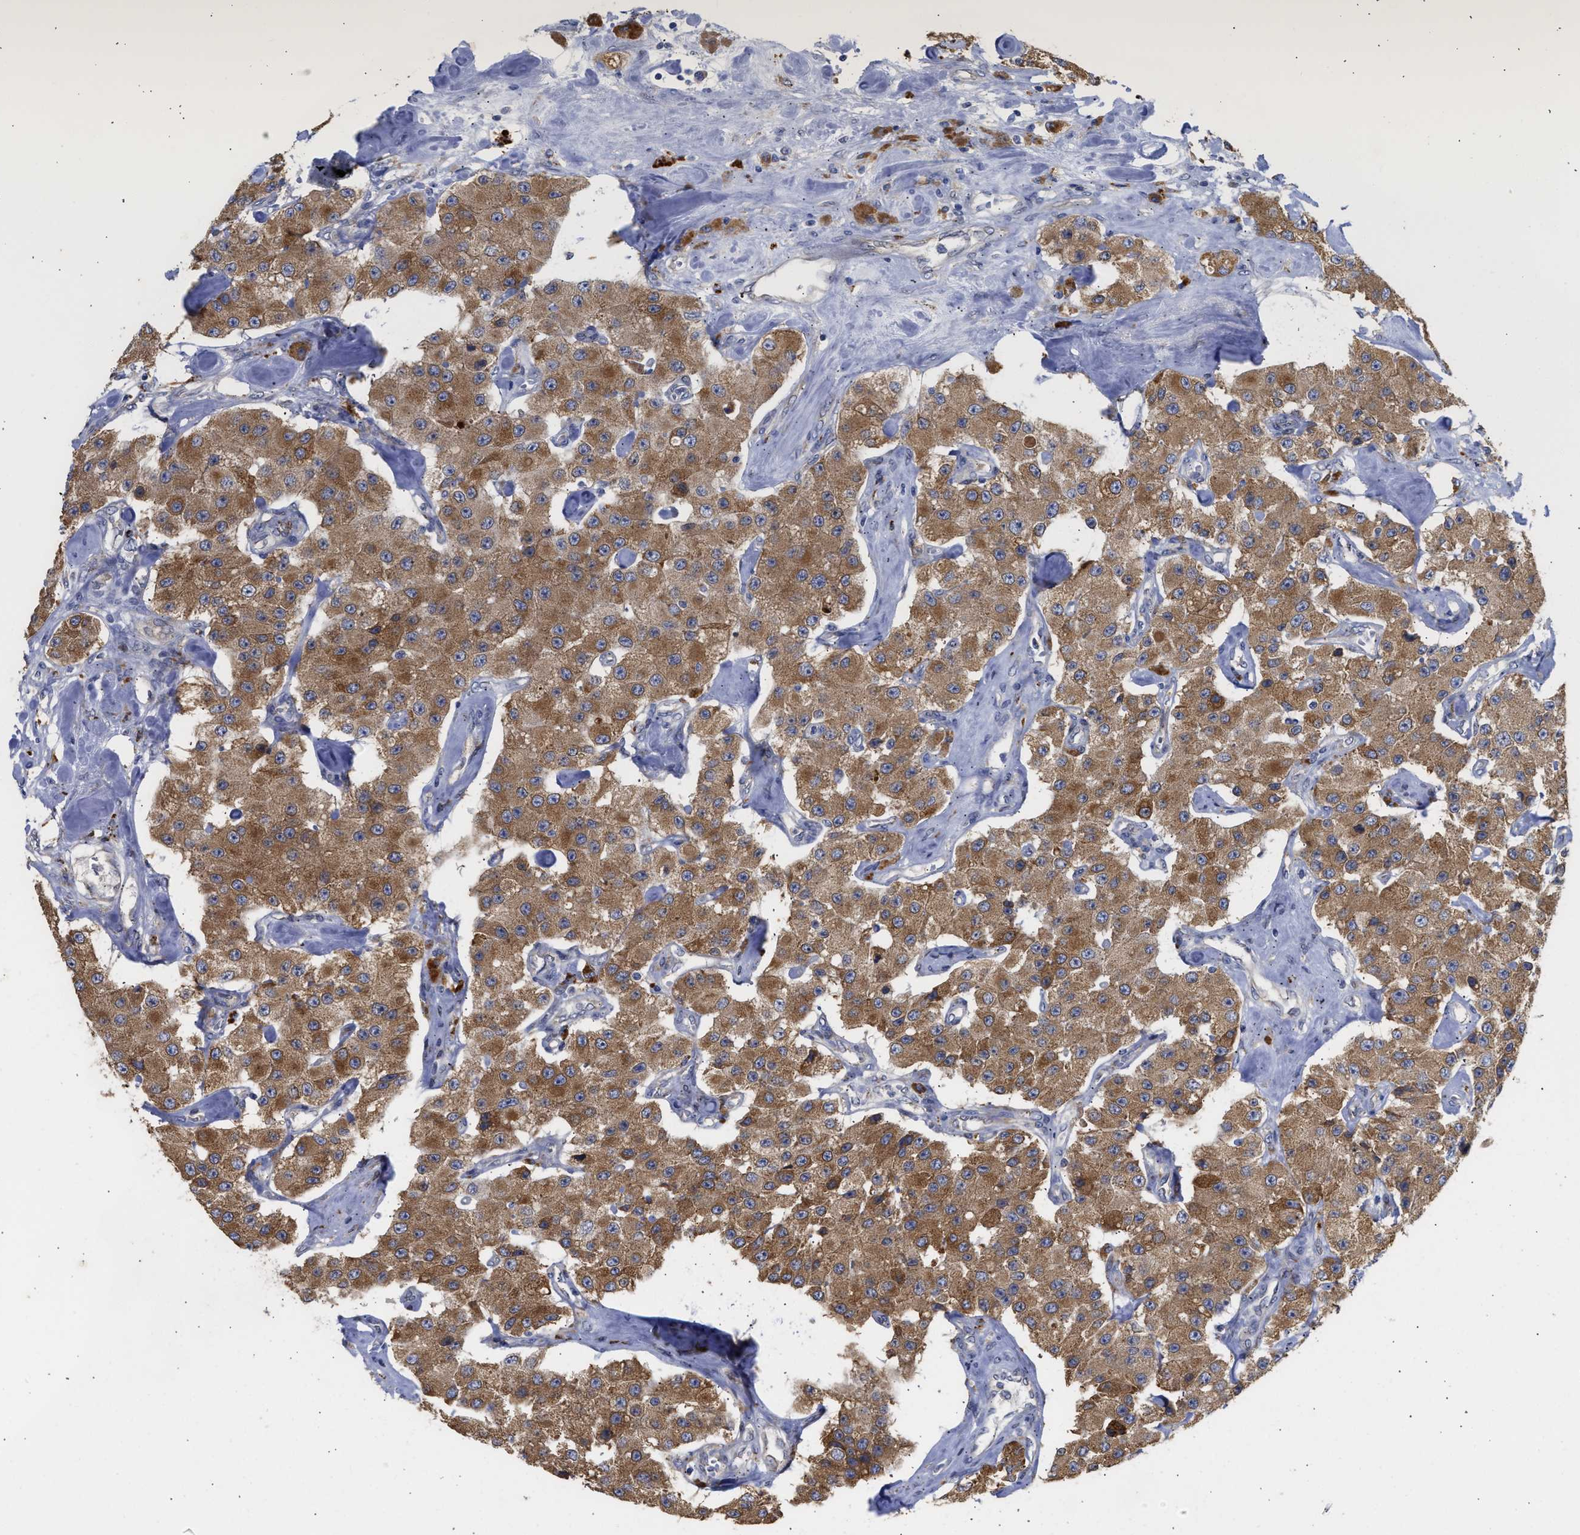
{"staining": {"intensity": "strong", "quantity": ">75%", "location": "cytoplasmic/membranous"}, "tissue": "carcinoid", "cell_type": "Tumor cells", "image_type": "cancer", "snomed": [{"axis": "morphology", "description": "Carcinoid, malignant, NOS"}, {"axis": "topography", "description": "Pancreas"}], "caption": "Tumor cells show high levels of strong cytoplasmic/membranous positivity in approximately >75% of cells in carcinoid (malignant).", "gene": "TMED1", "patient": {"sex": "male", "age": 41}}